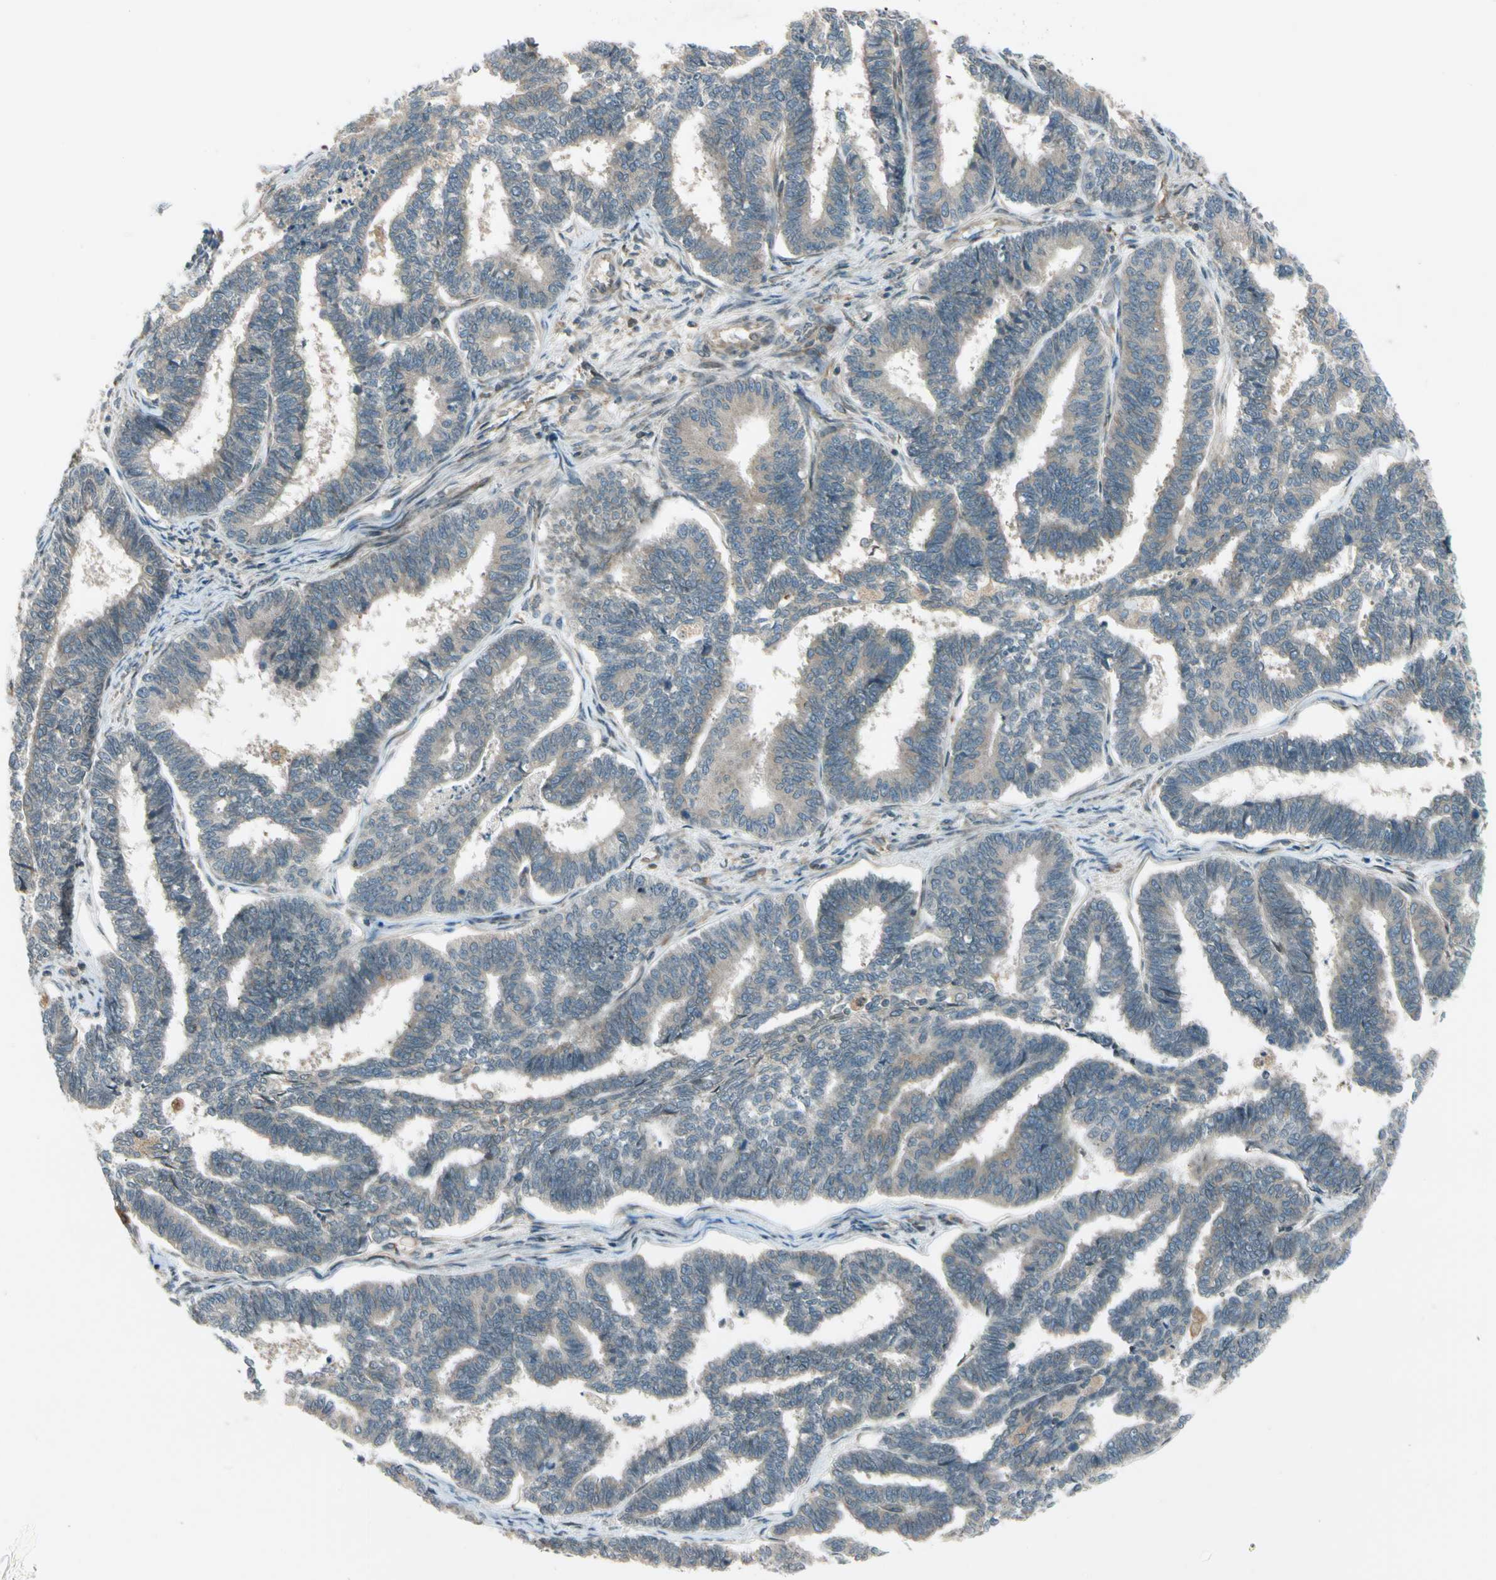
{"staining": {"intensity": "weak", "quantity": "<25%", "location": "cytoplasmic/membranous"}, "tissue": "endometrial cancer", "cell_type": "Tumor cells", "image_type": "cancer", "snomed": [{"axis": "morphology", "description": "Adenocarcinoma, NOS"}, {"axis": "topography", "description": "Endometrium"}], "caption": "DAB (3,3'-diaminobenzidine) immunohistochemical staining of human adenocarcinoma (endometrial) exhibits no significant expression in tumor cells.", "gene": "TRIO", "patient": {"sex": "female", "age": 70}}